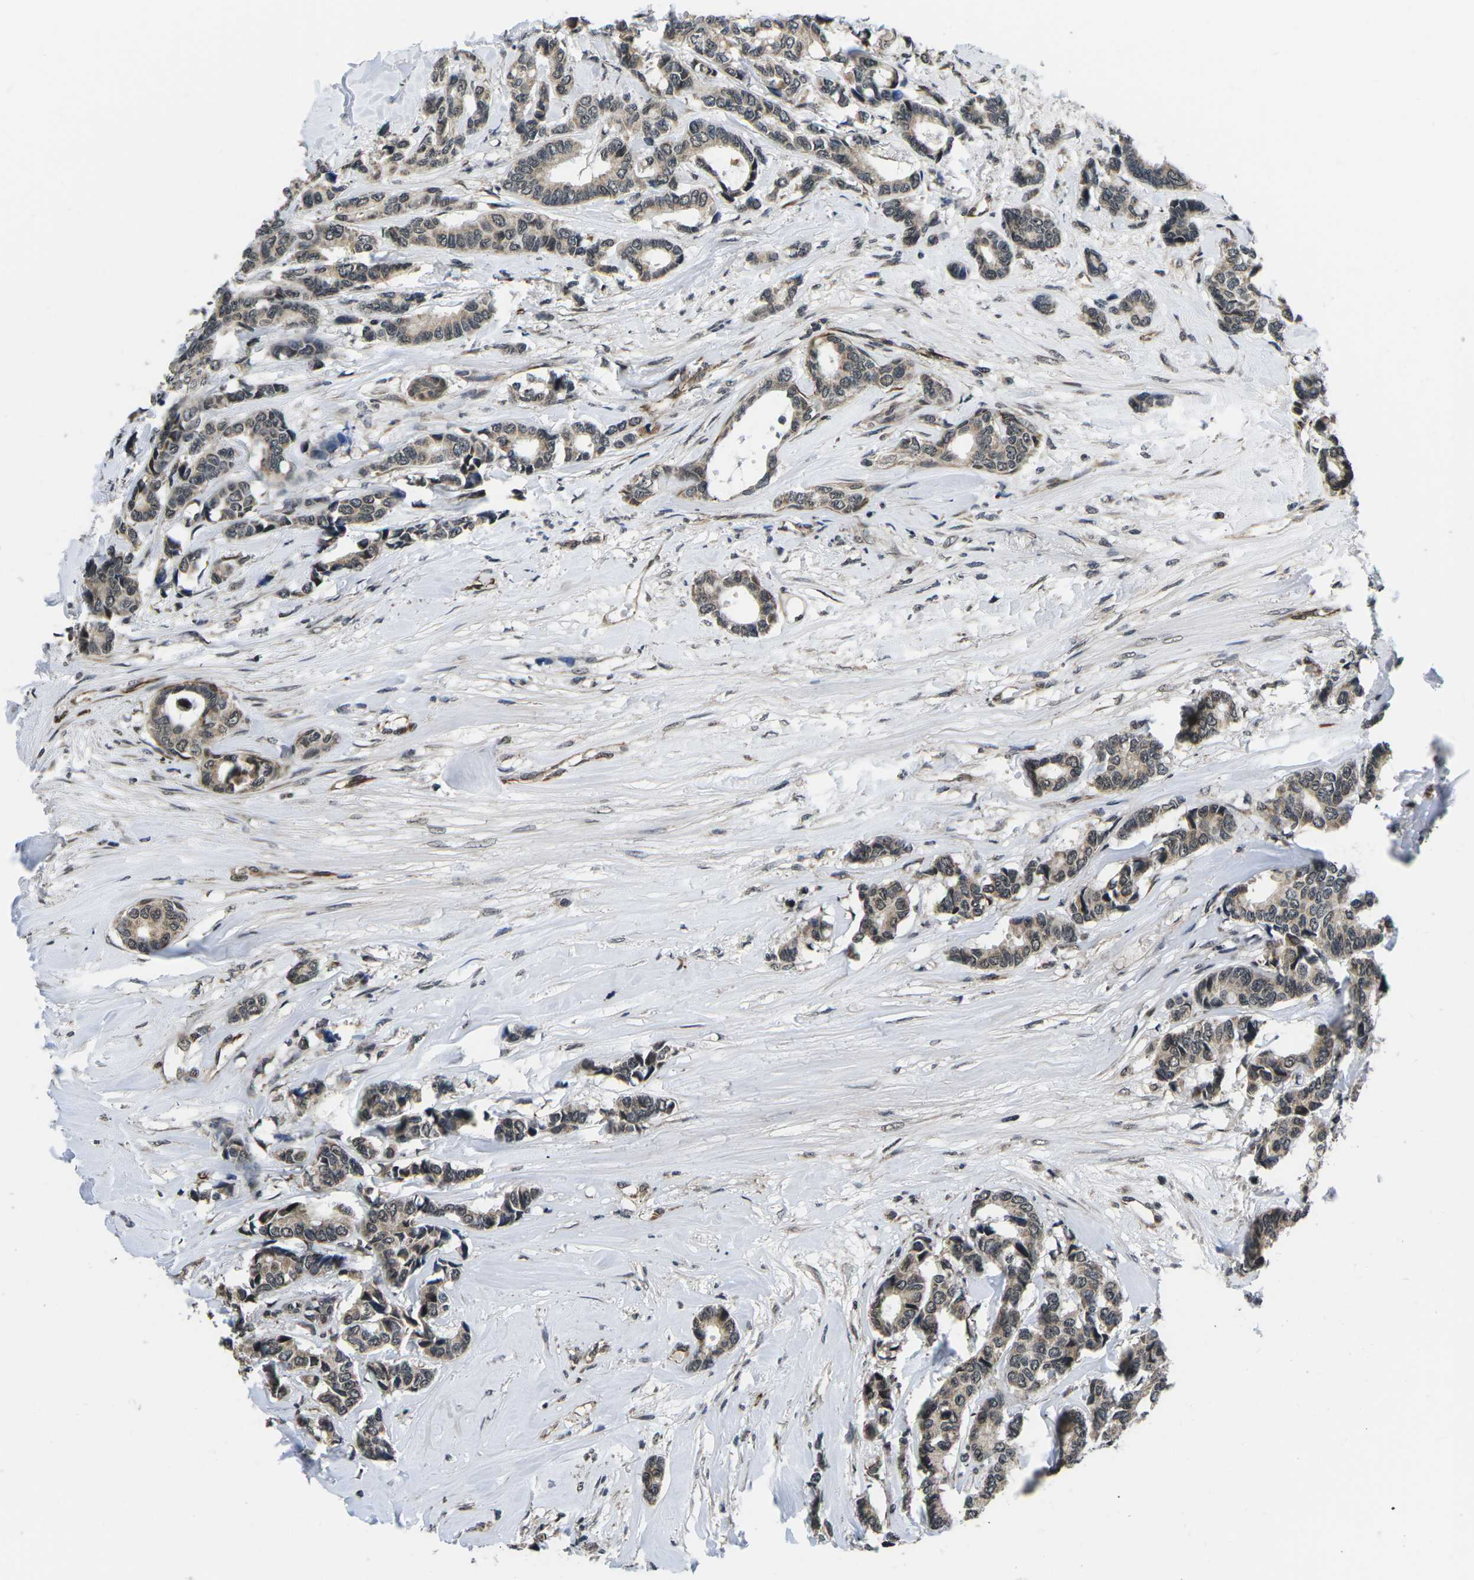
{"staining": {"intensity": "weak", "quantity": ">75%", "location": "cytoplasmic/membranous,nuclear"}, "tissue": "breast cancer", "cell_type": "Tumor cells", "image_type": "cancer", "snomed": [{"axis": "morphology", "description": "Duct carcinoma"}, {"axis": "topography", "description": "Breast"}], "caption": "A brown stain shows weak cytoplasmic/membranous and nuclear positivity of a protein in human invasive ductal carcinoma (breast) tumor cells.", "gene": "CCNE1", "patient": {"sex": "female", "age": 87}}